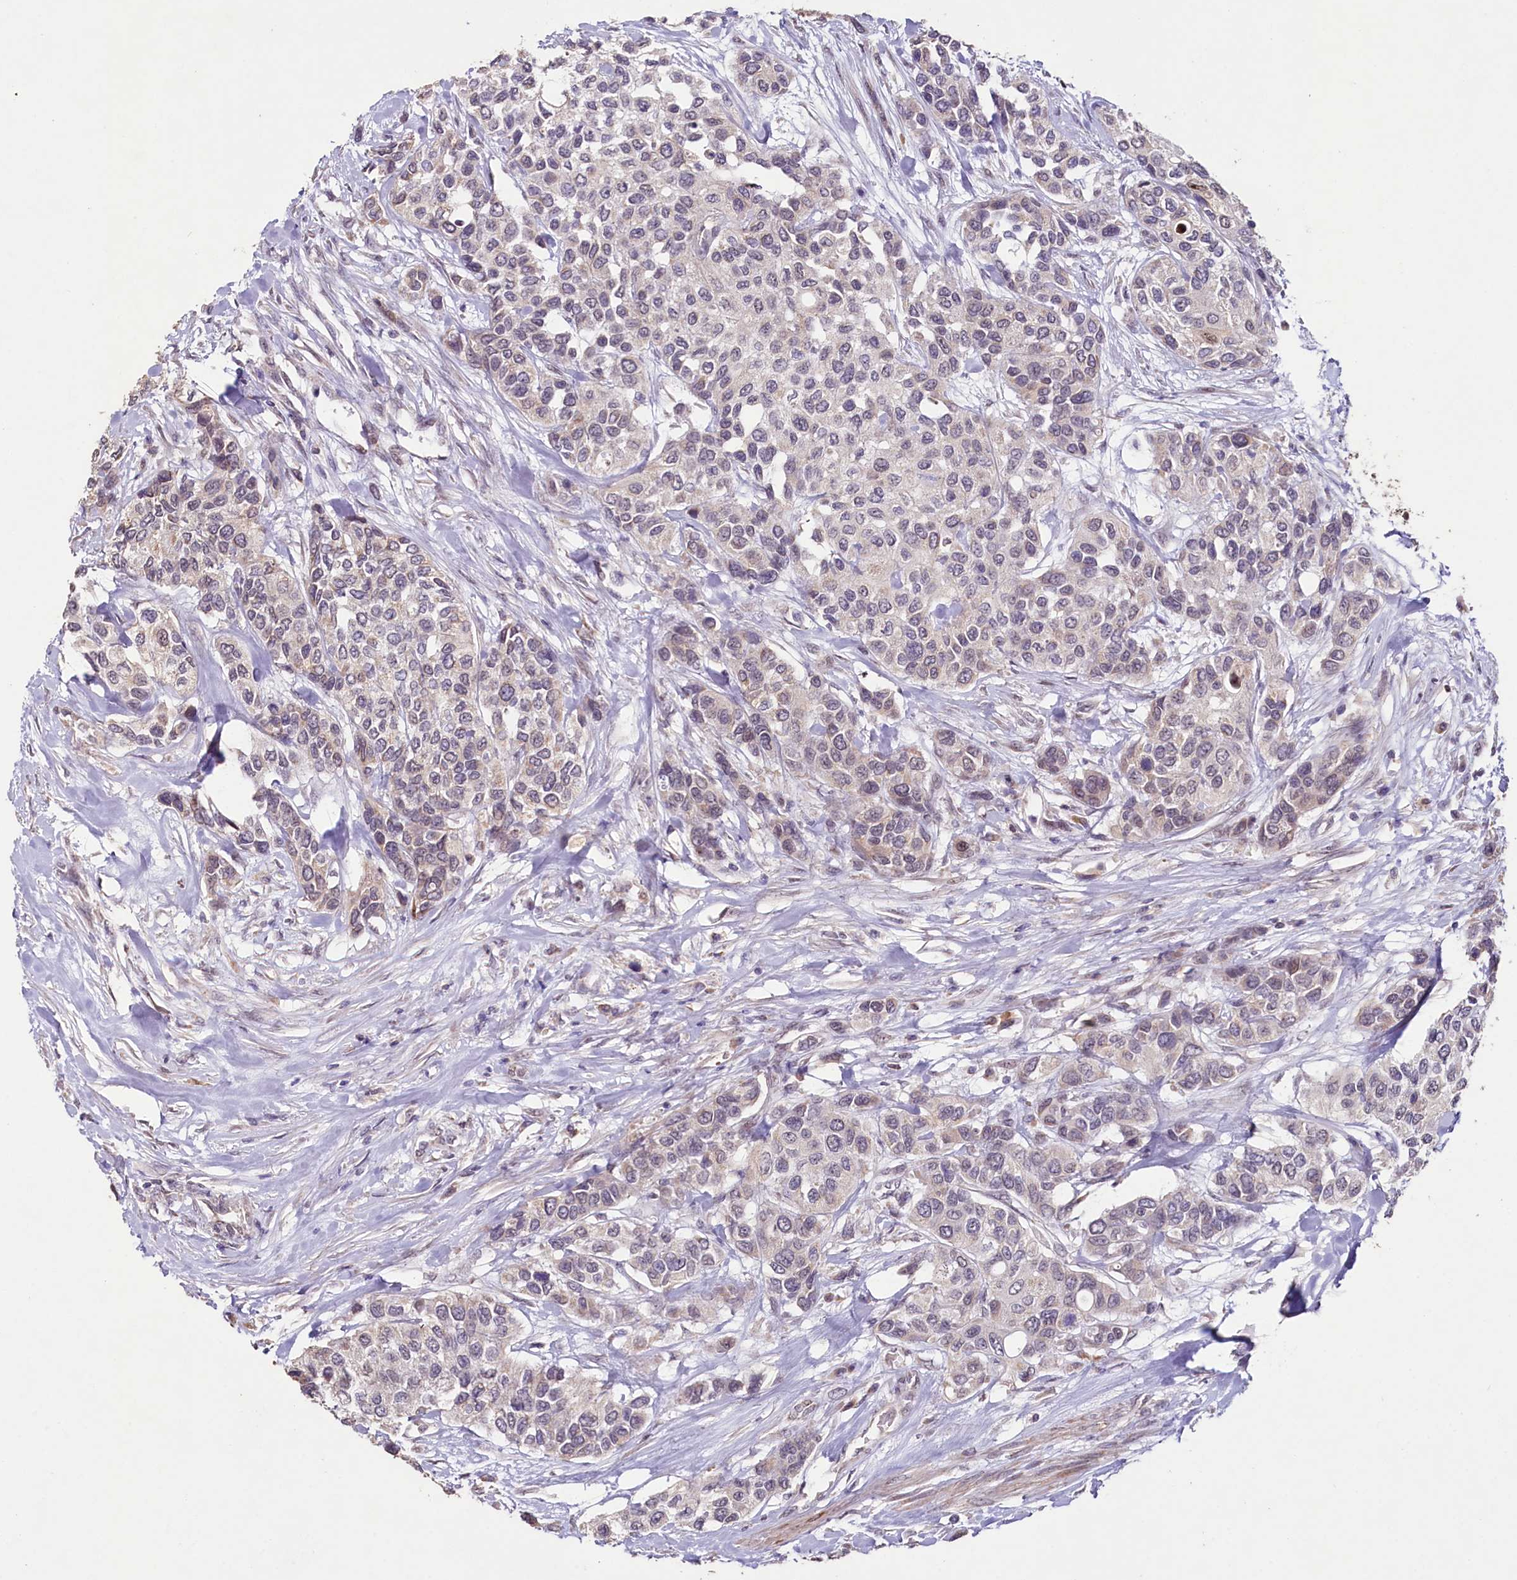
{"staining": {"intensity": "weak", "quantity": "<25%", "location": "cytoplasmic/membranous"}, "tissue": "urothelial cancer", "cell_type": "Tumor cells", "image_type": "cancer", "snomed": [{"axis": "morphology", "description": "Normal tissue, NOS"}, {"axis": "morphology", "description": "Urothelial carcinoma, High grade"}, {"axis": "topography", "description": "Vascular tissue"}, {"axis": "topography", "description": "Urinary bladder"}], "caption": "High-grade urothelial carcinoma stained for a protein using immunohistochemistry (IHC) demonstrates no staining tumor cells.", "gene": "PDE6D", "patient": {"sex": "female", "age": 56}}